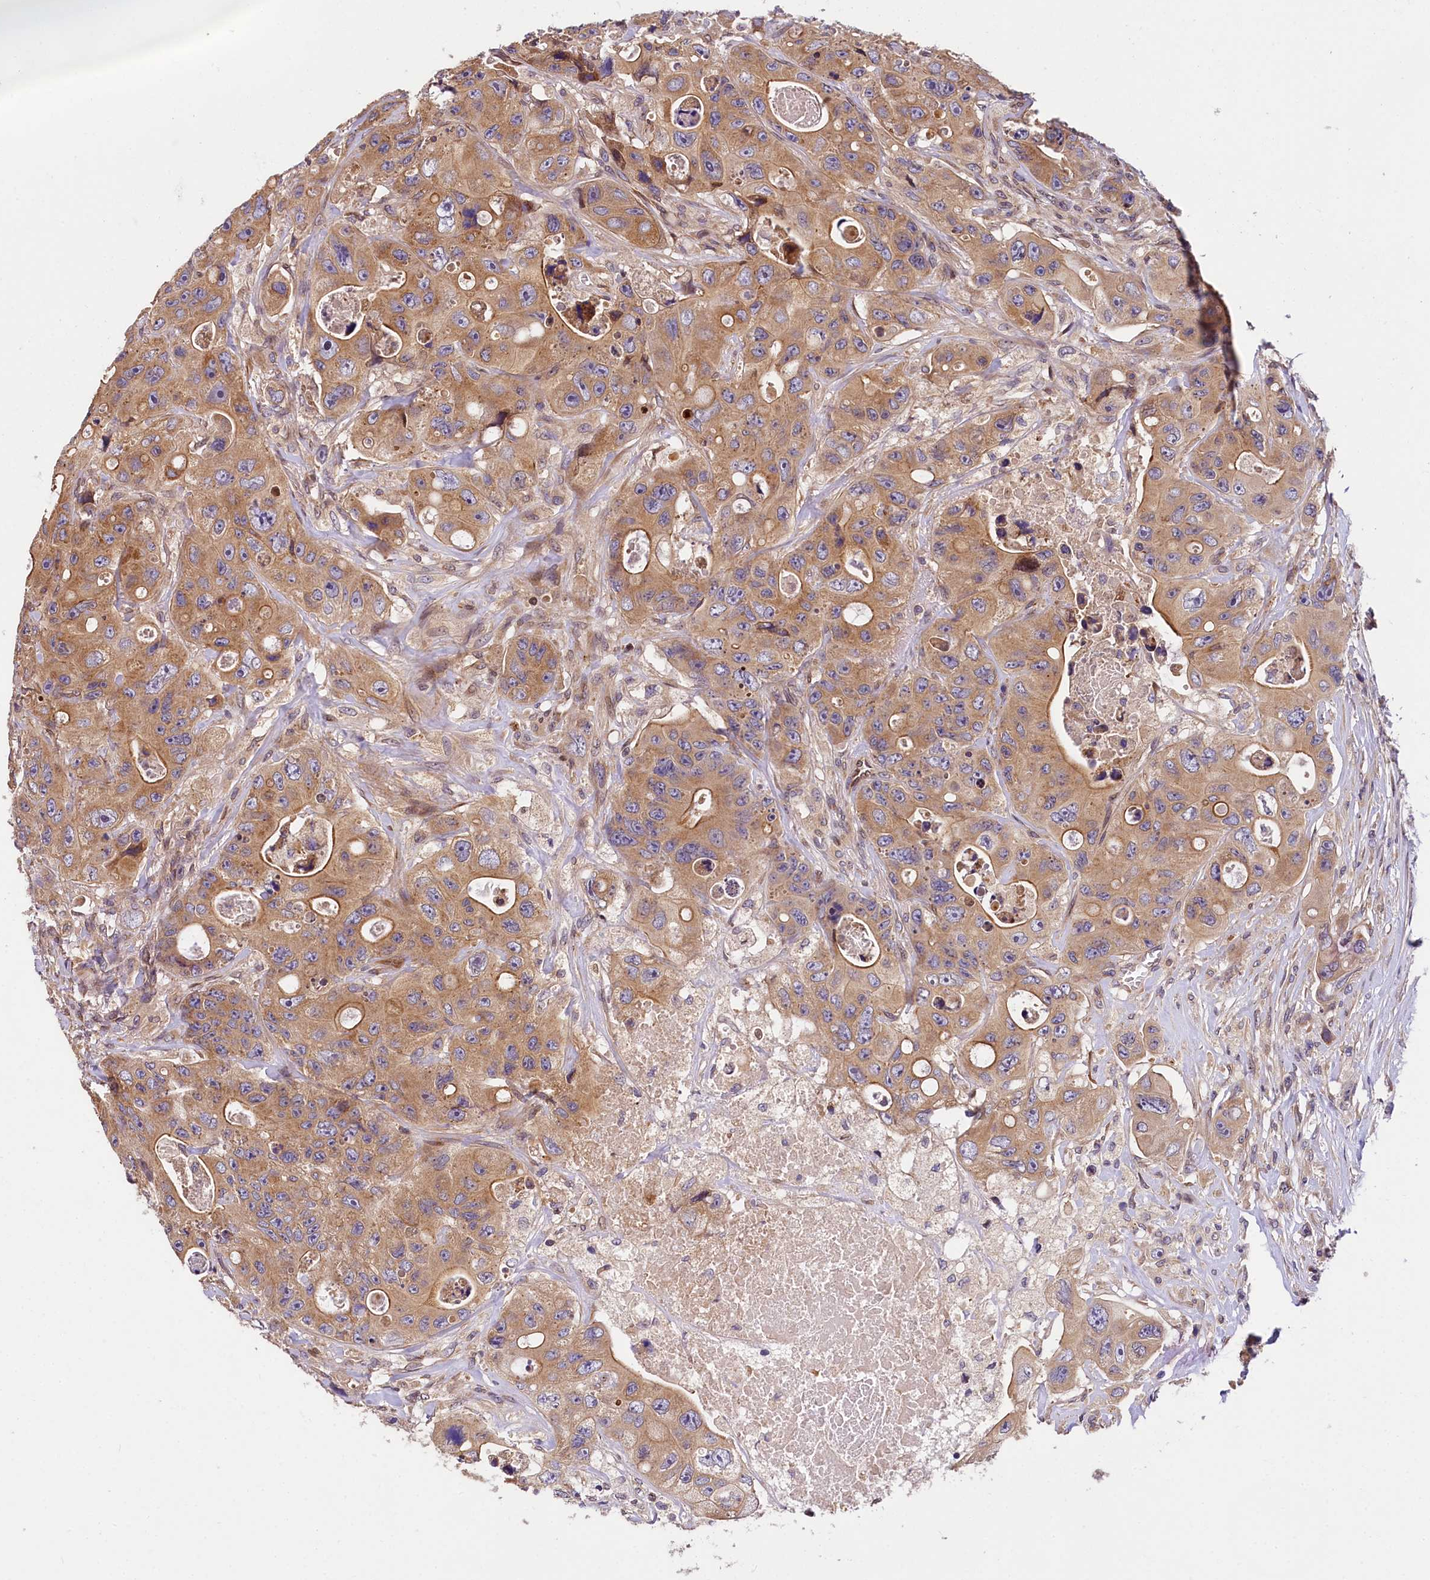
{"staining": {"intensity": "moderate", "quantity": ">75%", "location": "cytoplasmic/membranous"}, "tissue": "colorectal cancer", "cell_type": "Tumor cells", "image_type": "cancer", "snomed": [{"axis": "morphology", "description": "Adenocarcinoma, NOS"}, {"axis": "topography", "description": "Colon"}], "caption": "This is an image of immunohistochemistry staining of colorectal cancer (adenocarcinoma), which shows moderate staining in the cytoplasmic/membranous of tumor cells.", "gene": "SUPV3L1", "patient": {"sex": "female", "age": 46}}